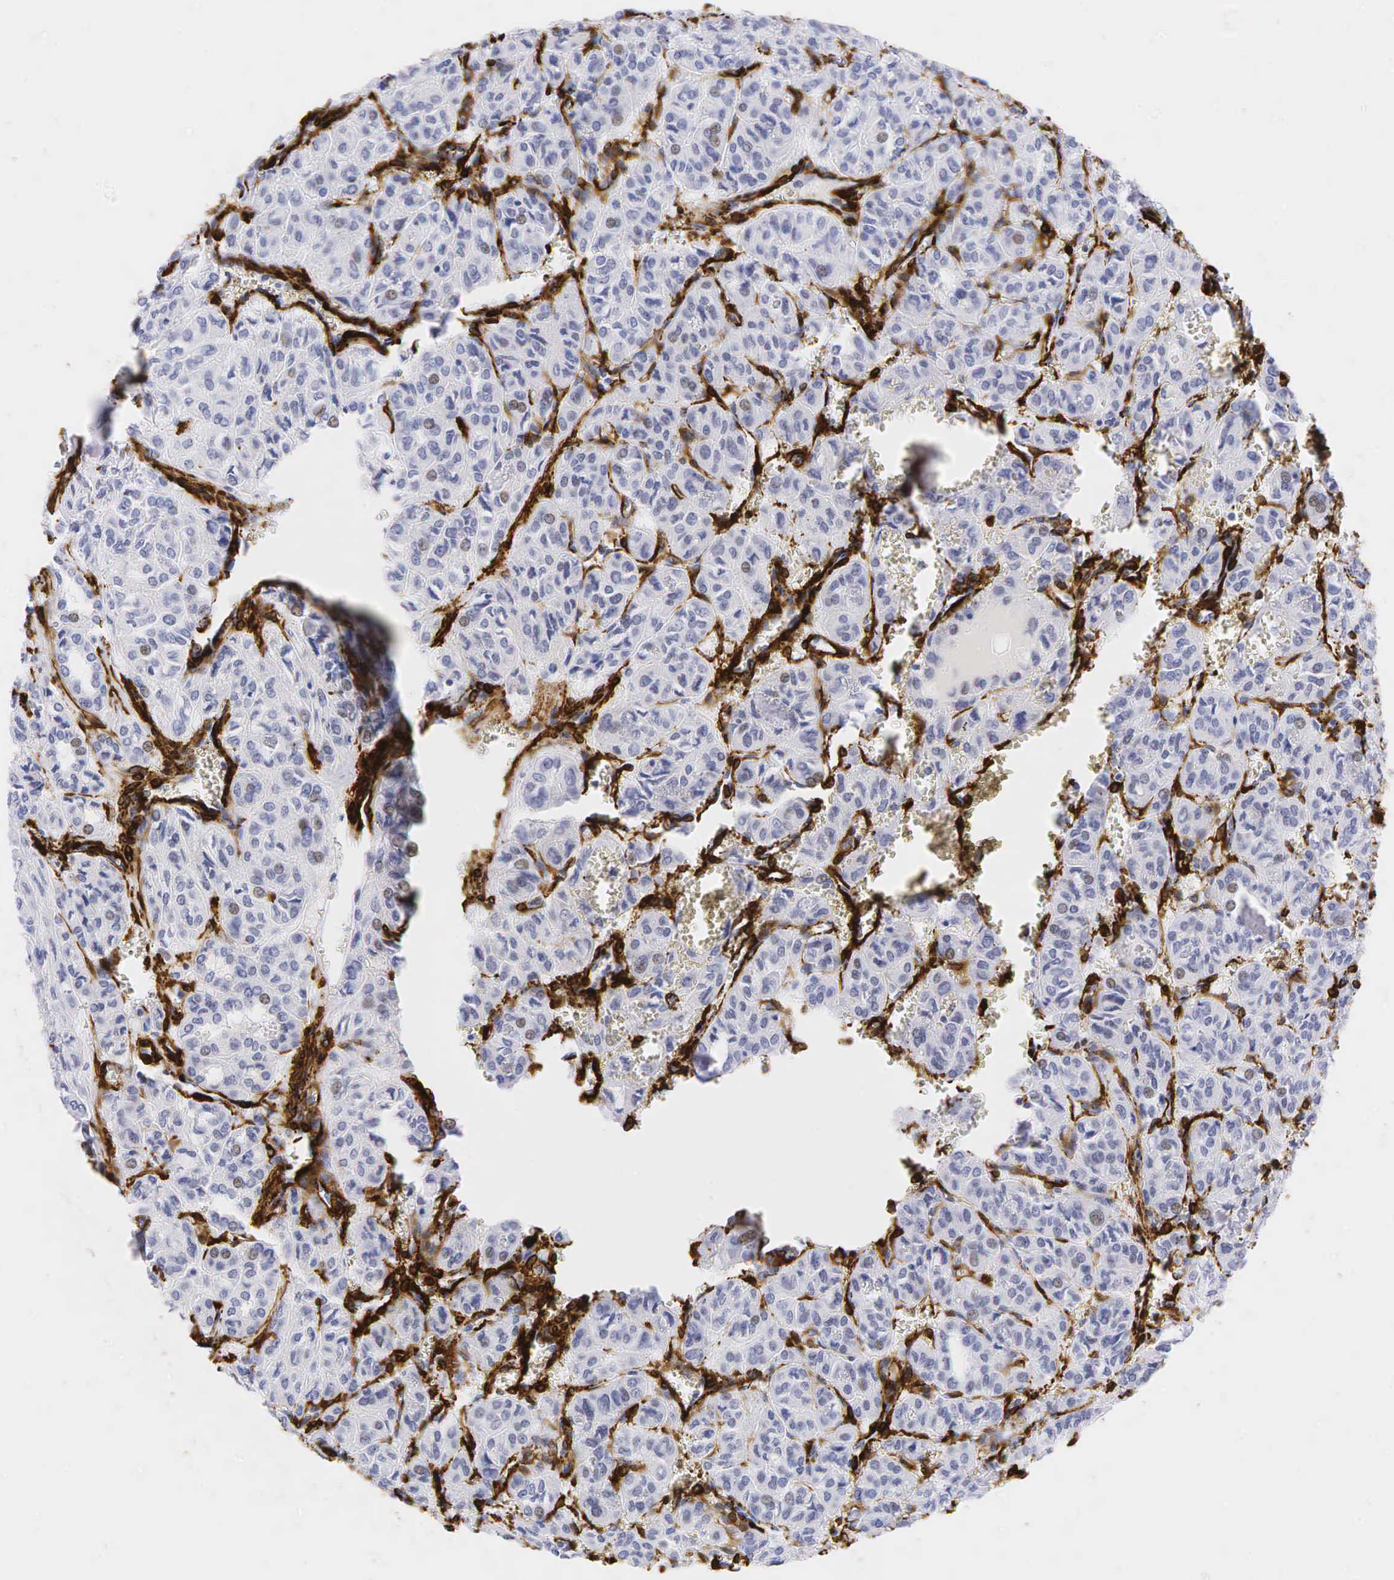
{"staining": {"intensity": "weak", "quantity": "<25%", "location": "nuclear"}, "tissue": "thyroid cancer", "cell_type": "Tumor cells", "image_type": "cancer", "snomed": [{"axis": "morphology", "description": "Follicular adenoma carcinoma, NOS"}, {"axis": "topography", "description": "Thyroid gland"}], "caption": "Tumor cells are negative for brown protein staining in follicular adenoma carcinoma (thyroid).", "gene": "ACTA2", "patient": {"sex": "female", "age": 71}}